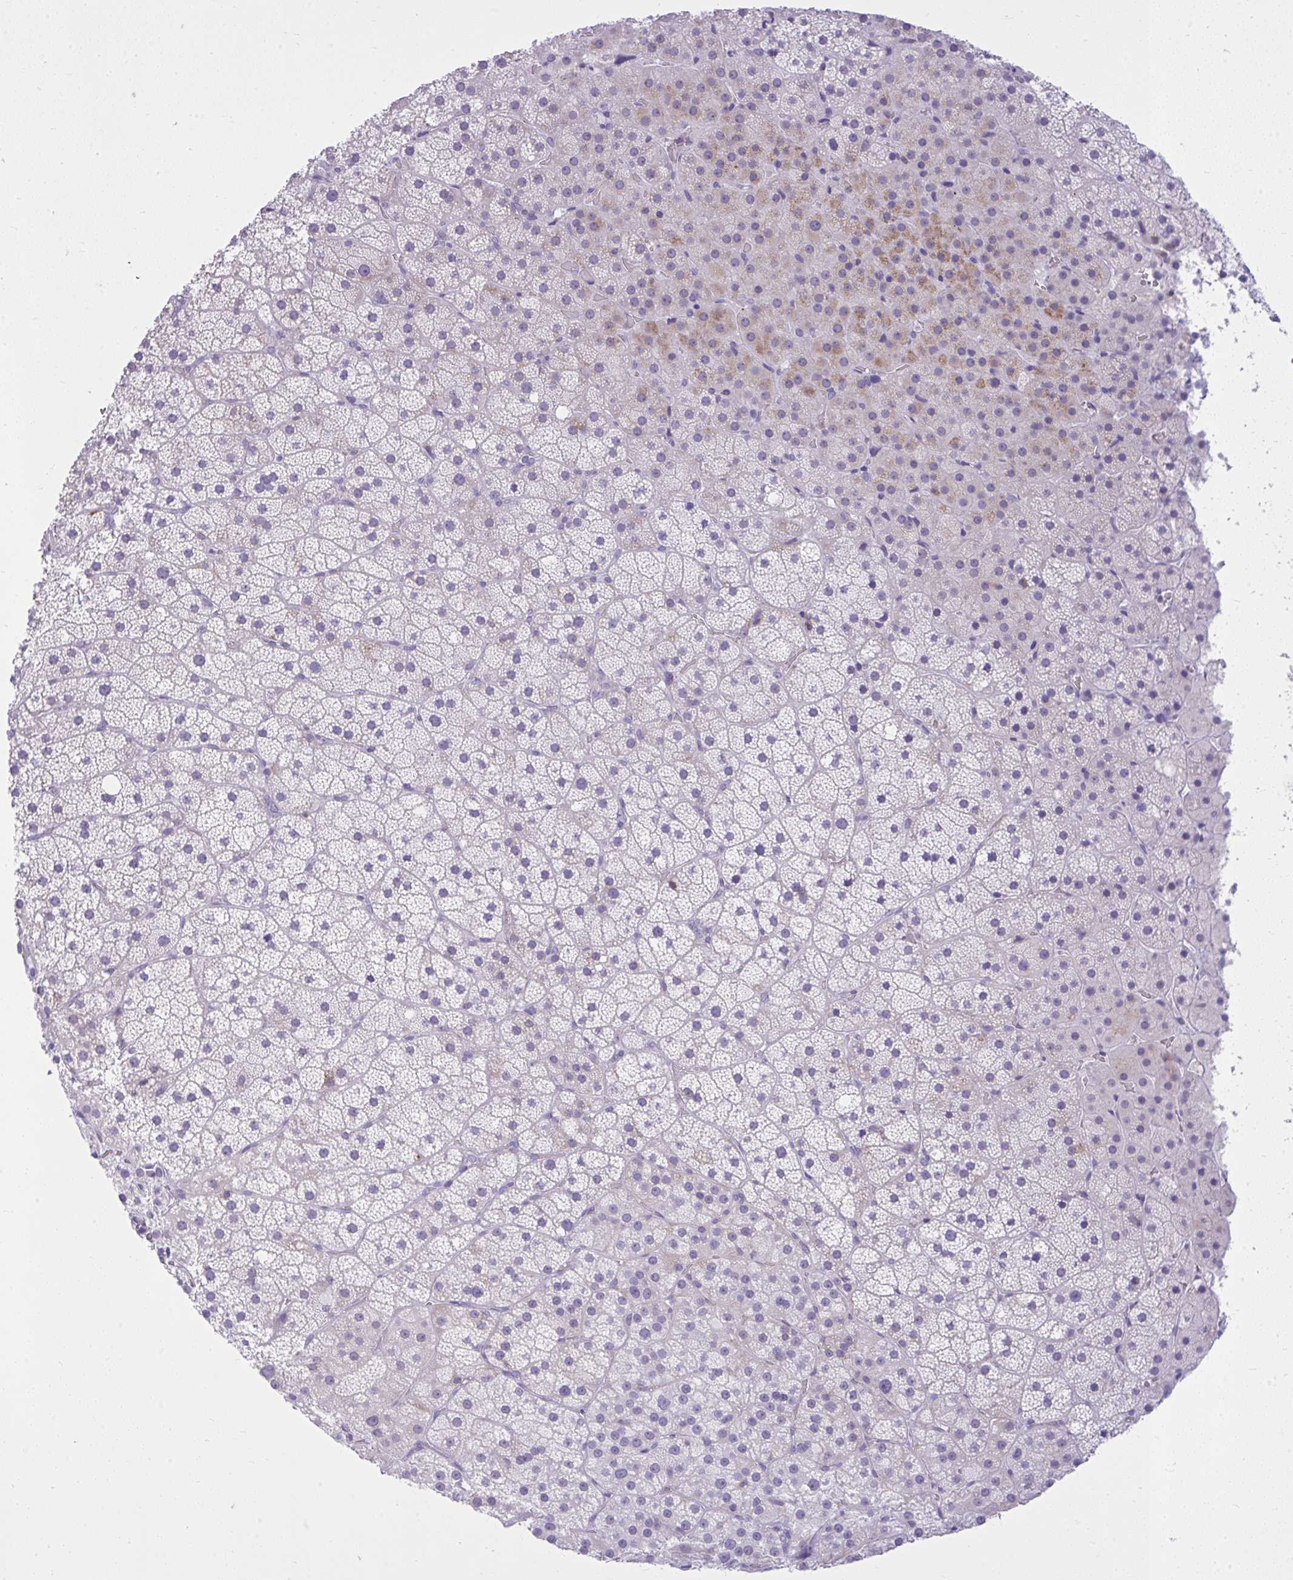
{"staining": {"intensity": "moderate", "quantity": "<25%", "location": "cytoplasmic/membranous"}, "tissue": "adrenal gland", "cell_type": "Glandular cells", "image_type": "normal", "snomed": [{"axis": "morphology", "description": "Normal tissue, NOS"}, {"axis": "topography", "description": "Adrenal gland"}], "caption": "A photomicrograph of human adrenal gland stained for a protein demonstrates moderate cytoplasmic/membranous brown staining in glandular cells.", "gene": "GPRIN3", "patient": {"sex": "male", "age": 53}}